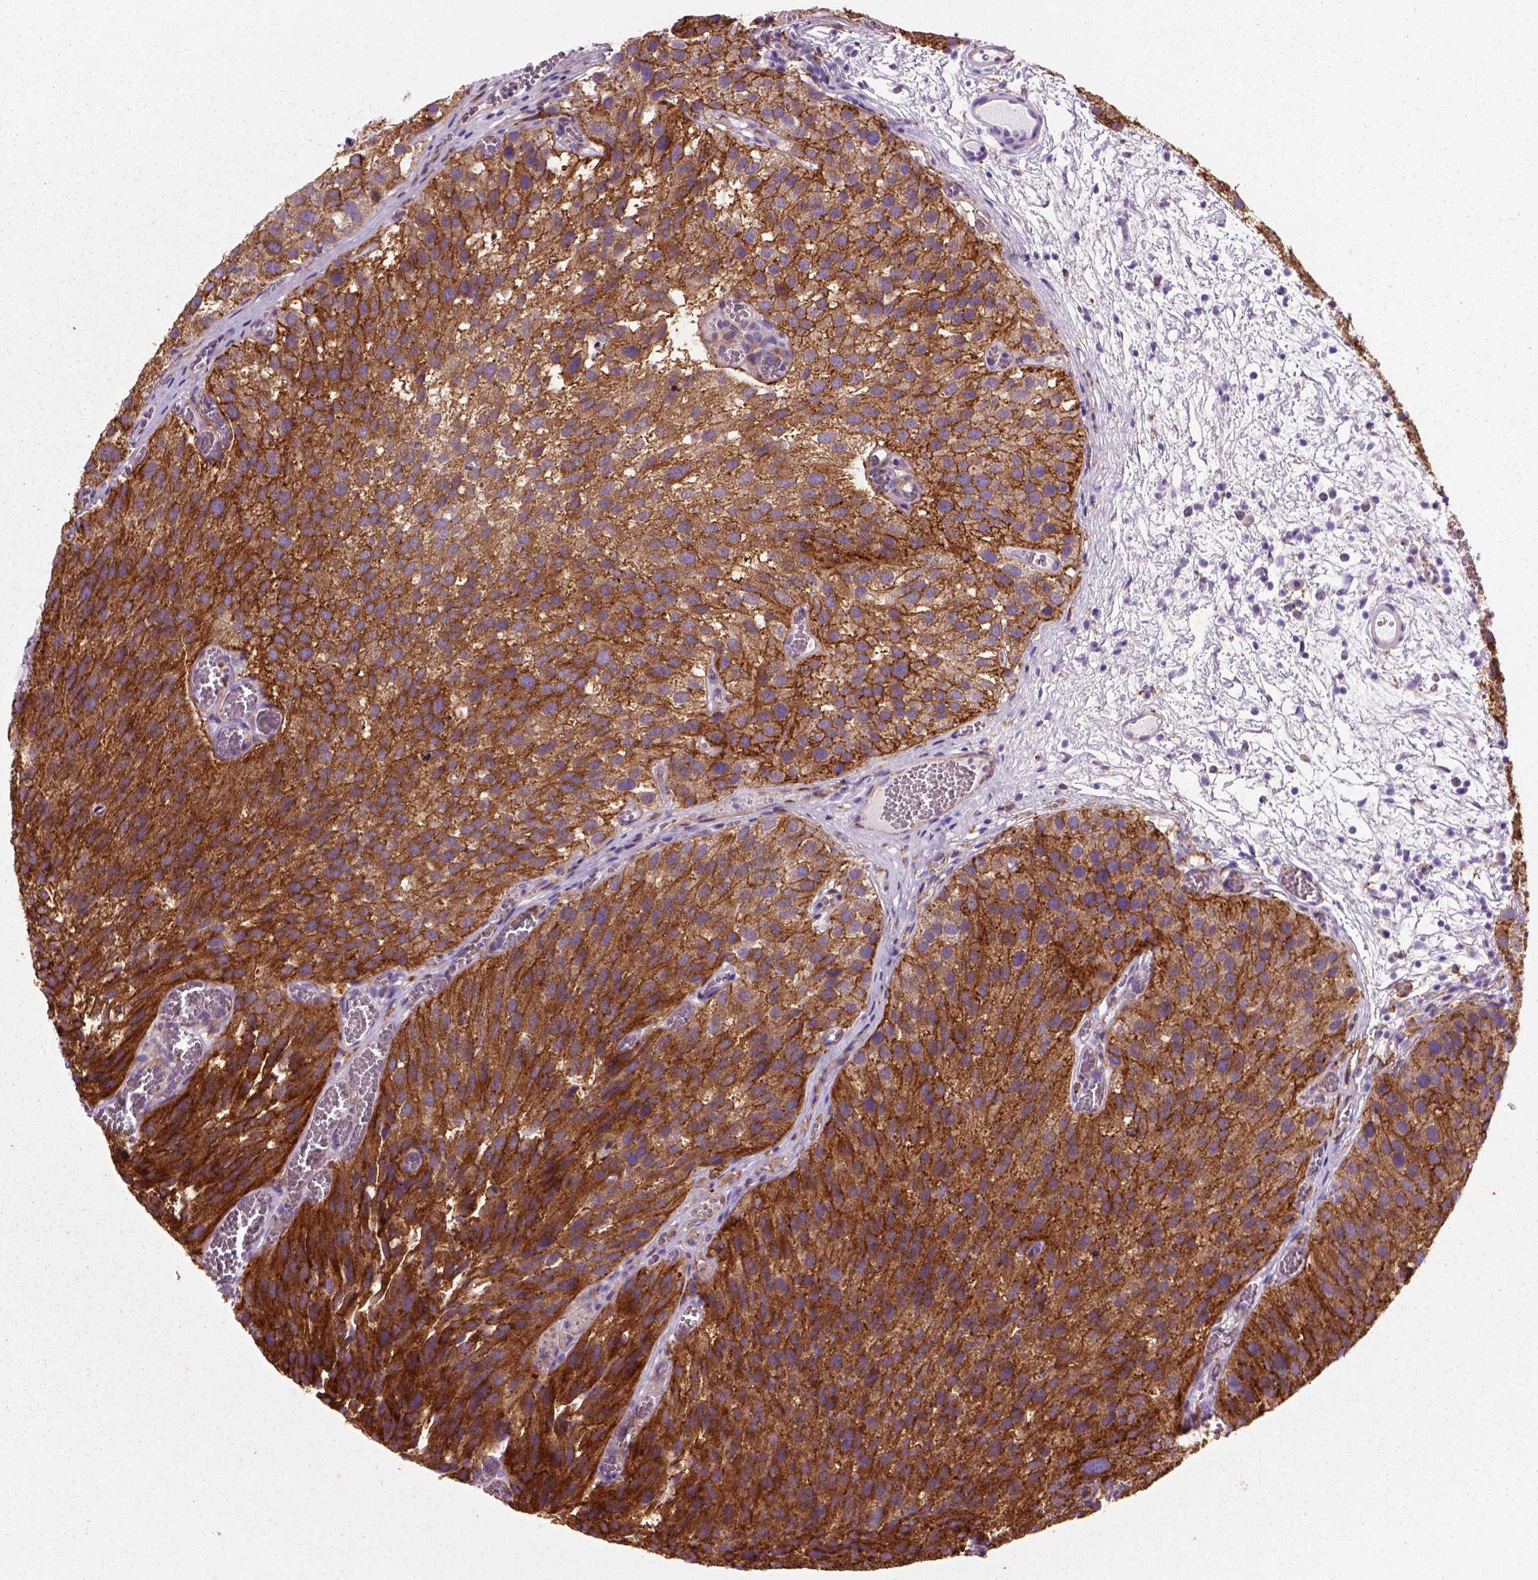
{"staining": {"intensity": "strong", "quantity": ">75%", "location": "cytoplasmic/membranous"}, "tissue": "urothelial cancer", "cell_type": "Tumor cells", "image_type": "cancer", "snomed": [{"axis": "morphology", "description": "Urothelial carcinoma, Low grade"}, {"axis": "topography", "description": "Urinary bladder"}], "caption": "Brown immunohistochemical staining in human urothelial cancer displays strong cytoplasmic/membranous expression in about >75% of tumor cells. The staining was performed using DAB, with brown indicating positive protein expression. Nuclei are stained blue with hematoxylin.", "gene": "MARCKS", "patient": {"sex": "female", "age": 69}}